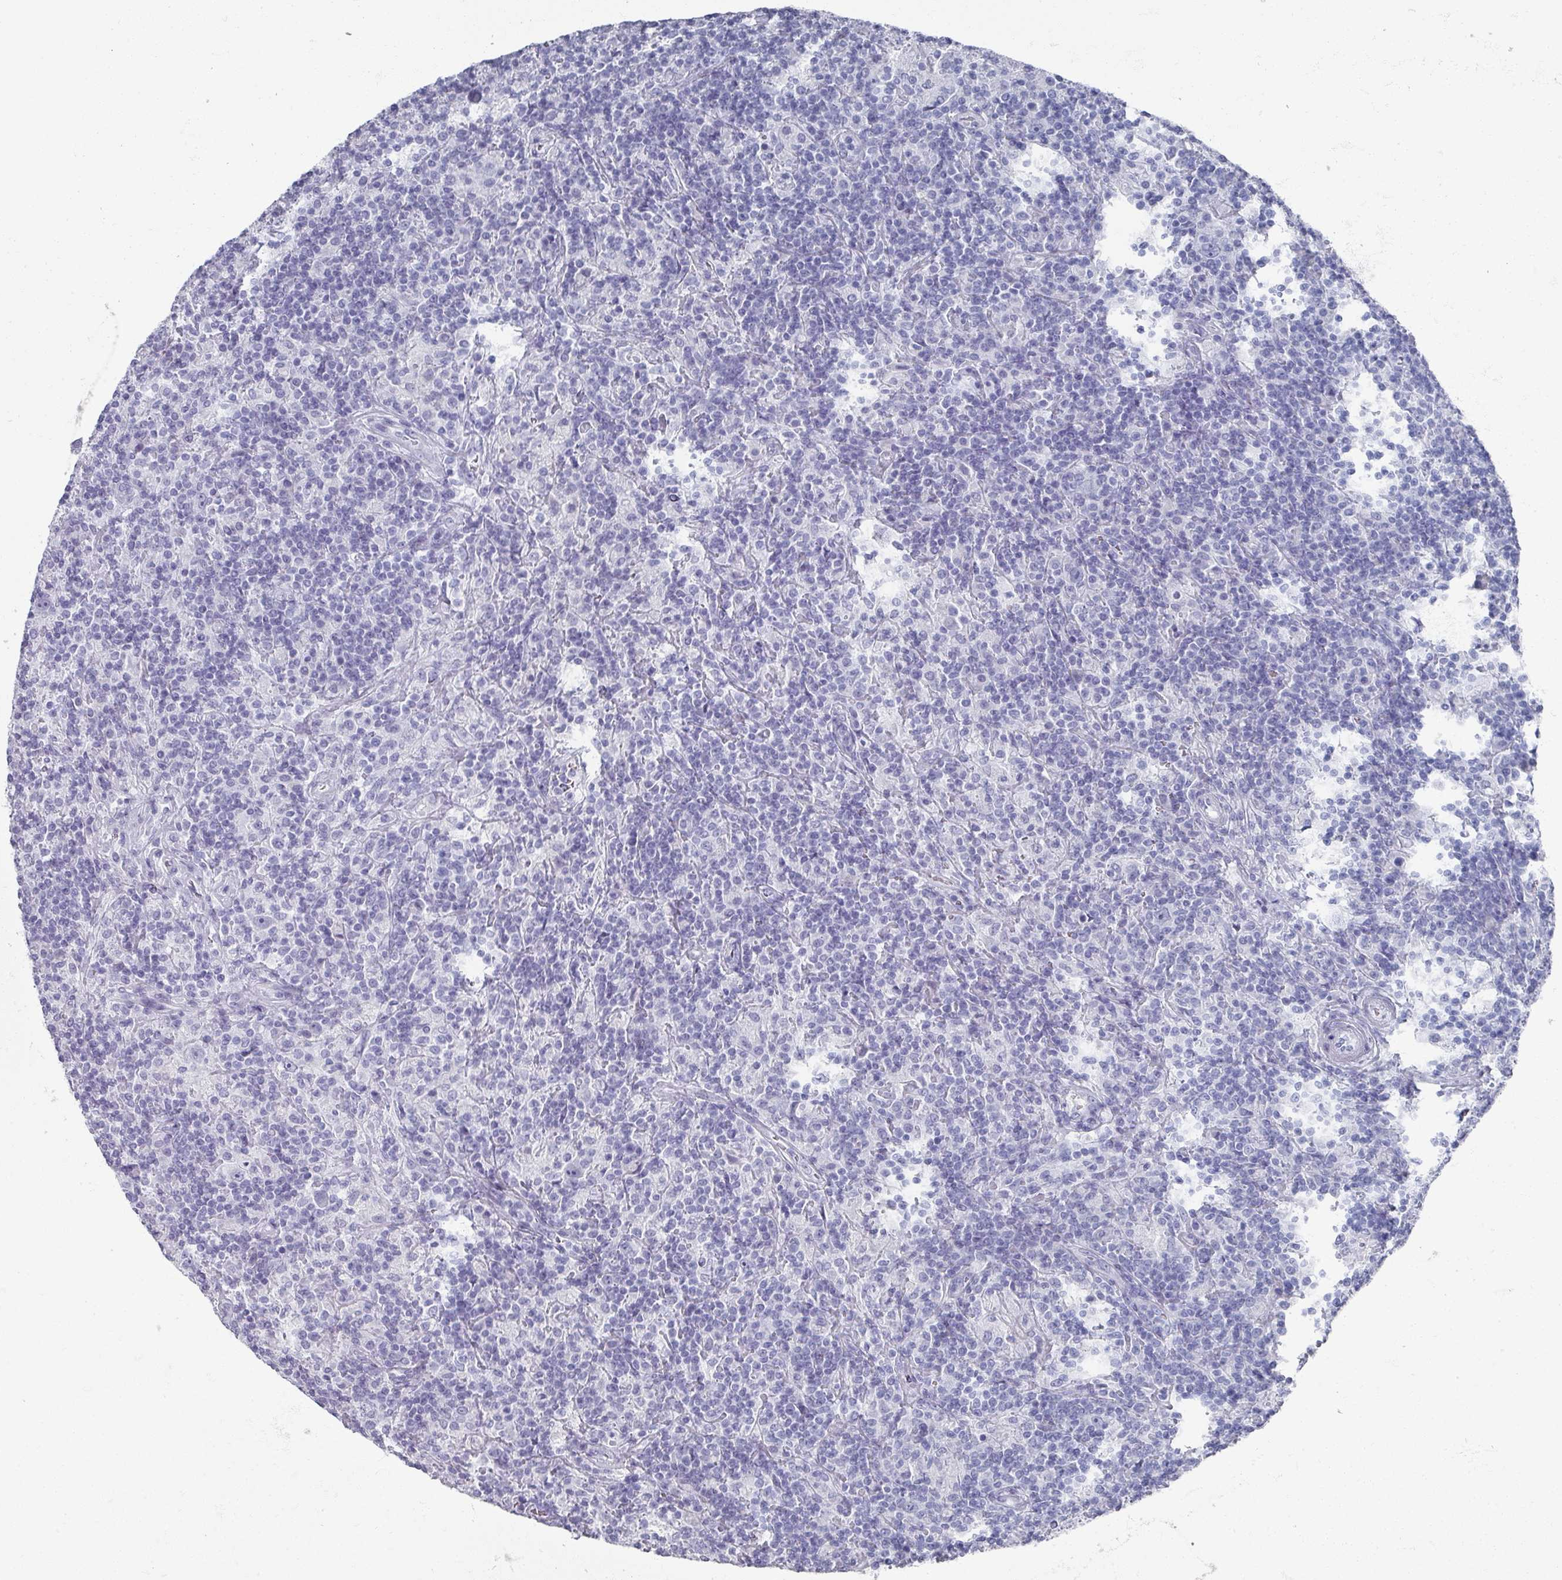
{"staining": {"intensity": "negative", "quantity": "none", "location": "none"}, "tissue": "lymphoma", "cell_type": "Tumor cells", "image_type": "cancer", "snomed": [{"axis": "morphology", "description": "Hodgkin's disease, NOS"}, {"axis": "topography", "description": "Lymph node"}], "caption": "High power microscopy image of an IHC micrograph of lymphoma, revealing no significant positivity in tumor cells. (DAB (3,3'-diaminobenzidine) immunohistochemistry visualized using brightfield microscopy, high magnification).", "gene": "OMG", "patient": {"sex": "male", "age": 70}}